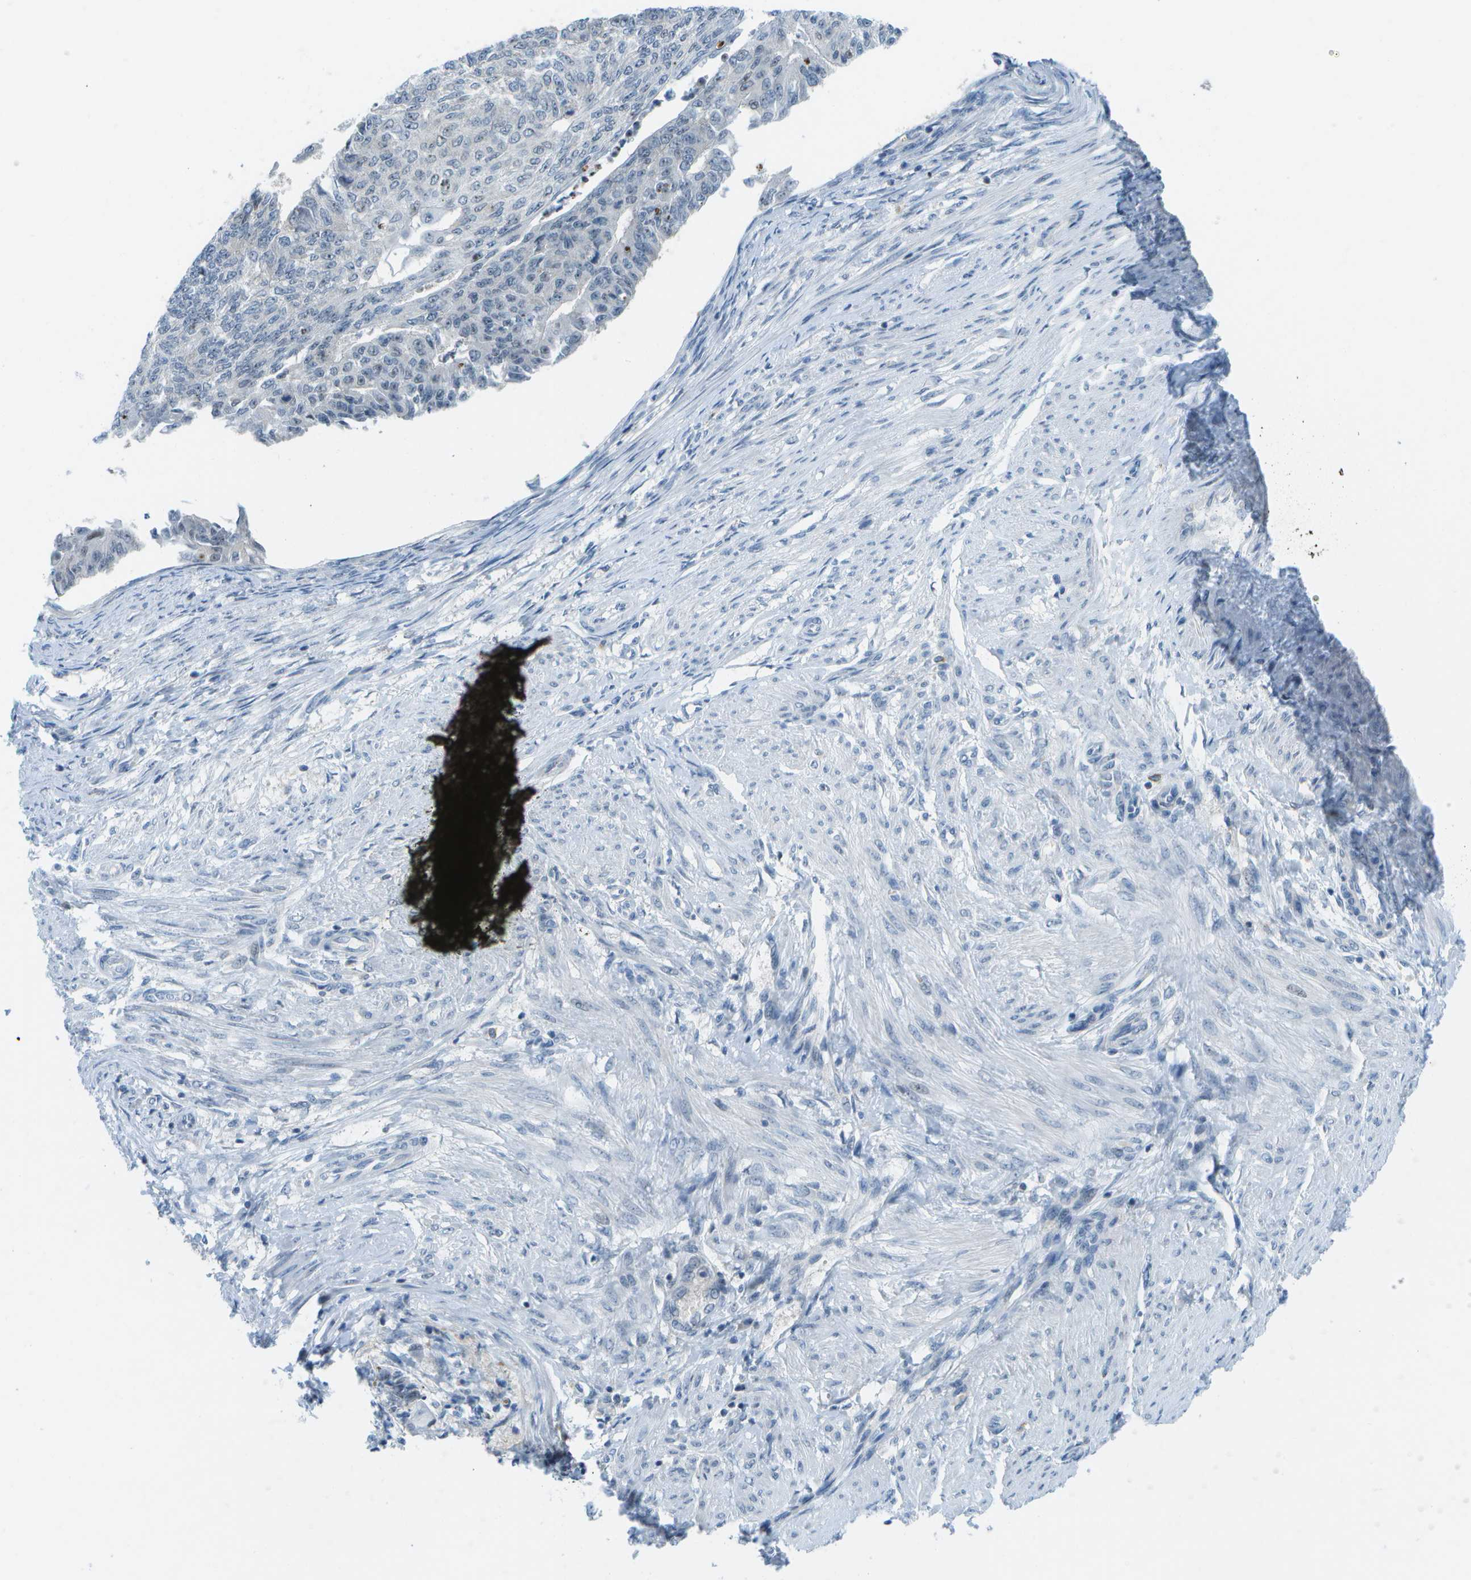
{"staining": {"intensity": "negative", "quantity": "none", "location": "none"}, "tissue": "endometrial cancer", "cell_type": "Tumor cells", "image_type": "cancer", "snomed": [{"axis": "morphology", "description": "Adenocarcinoma, NOS"}, {"axis": "topography", "description": "Endometrium"}], "caption": "Immunohistochemistry of human endometrial cancer (adenocarcinoma) demonstrates no expression in tumor cells. (DAB (3,3'-diaminobenzidine) IHC, high magnification).", "gene": "PITHD1", "patient": {"sex": "female", "age": 32}}